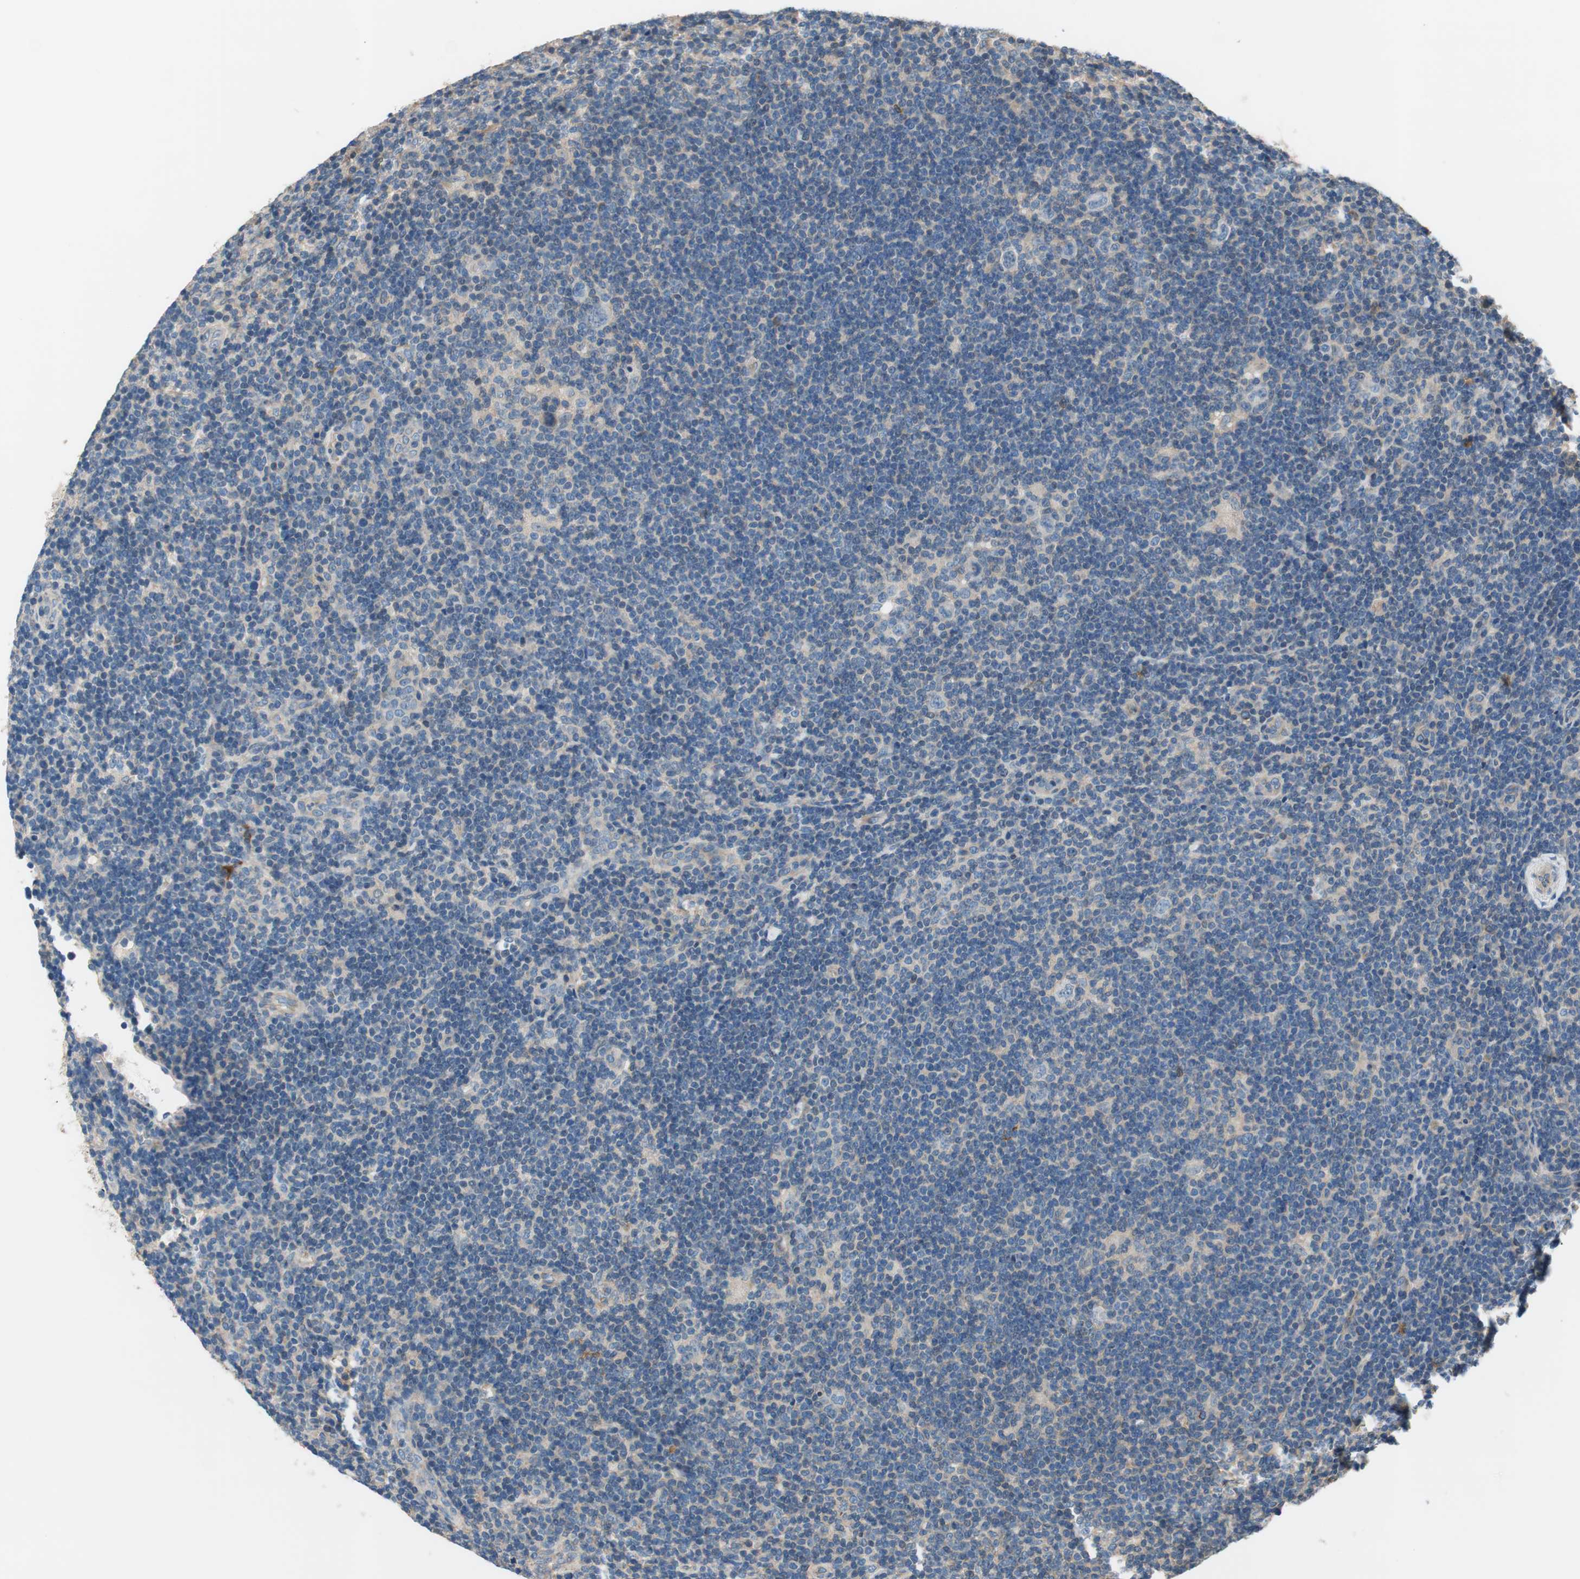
{"staining": {"intensity": "negative", "quantity": "none", "location": "none"}, "tissue": "lymphoma", "cell_type": "Tumor cells", "image_type": "cancer", "snomed": [{"axis": "morphology", "description": "Hodgkin's disease, NOS"}, {"axis": "topography", "description": "Lymph node"}], "caption": "Immunohistochemical staining of human Hodgkin's disease demonstrates no significant staining in tumor cells.", "gene": "CALML3", "patient": {"sex": "female", "age": 57}}